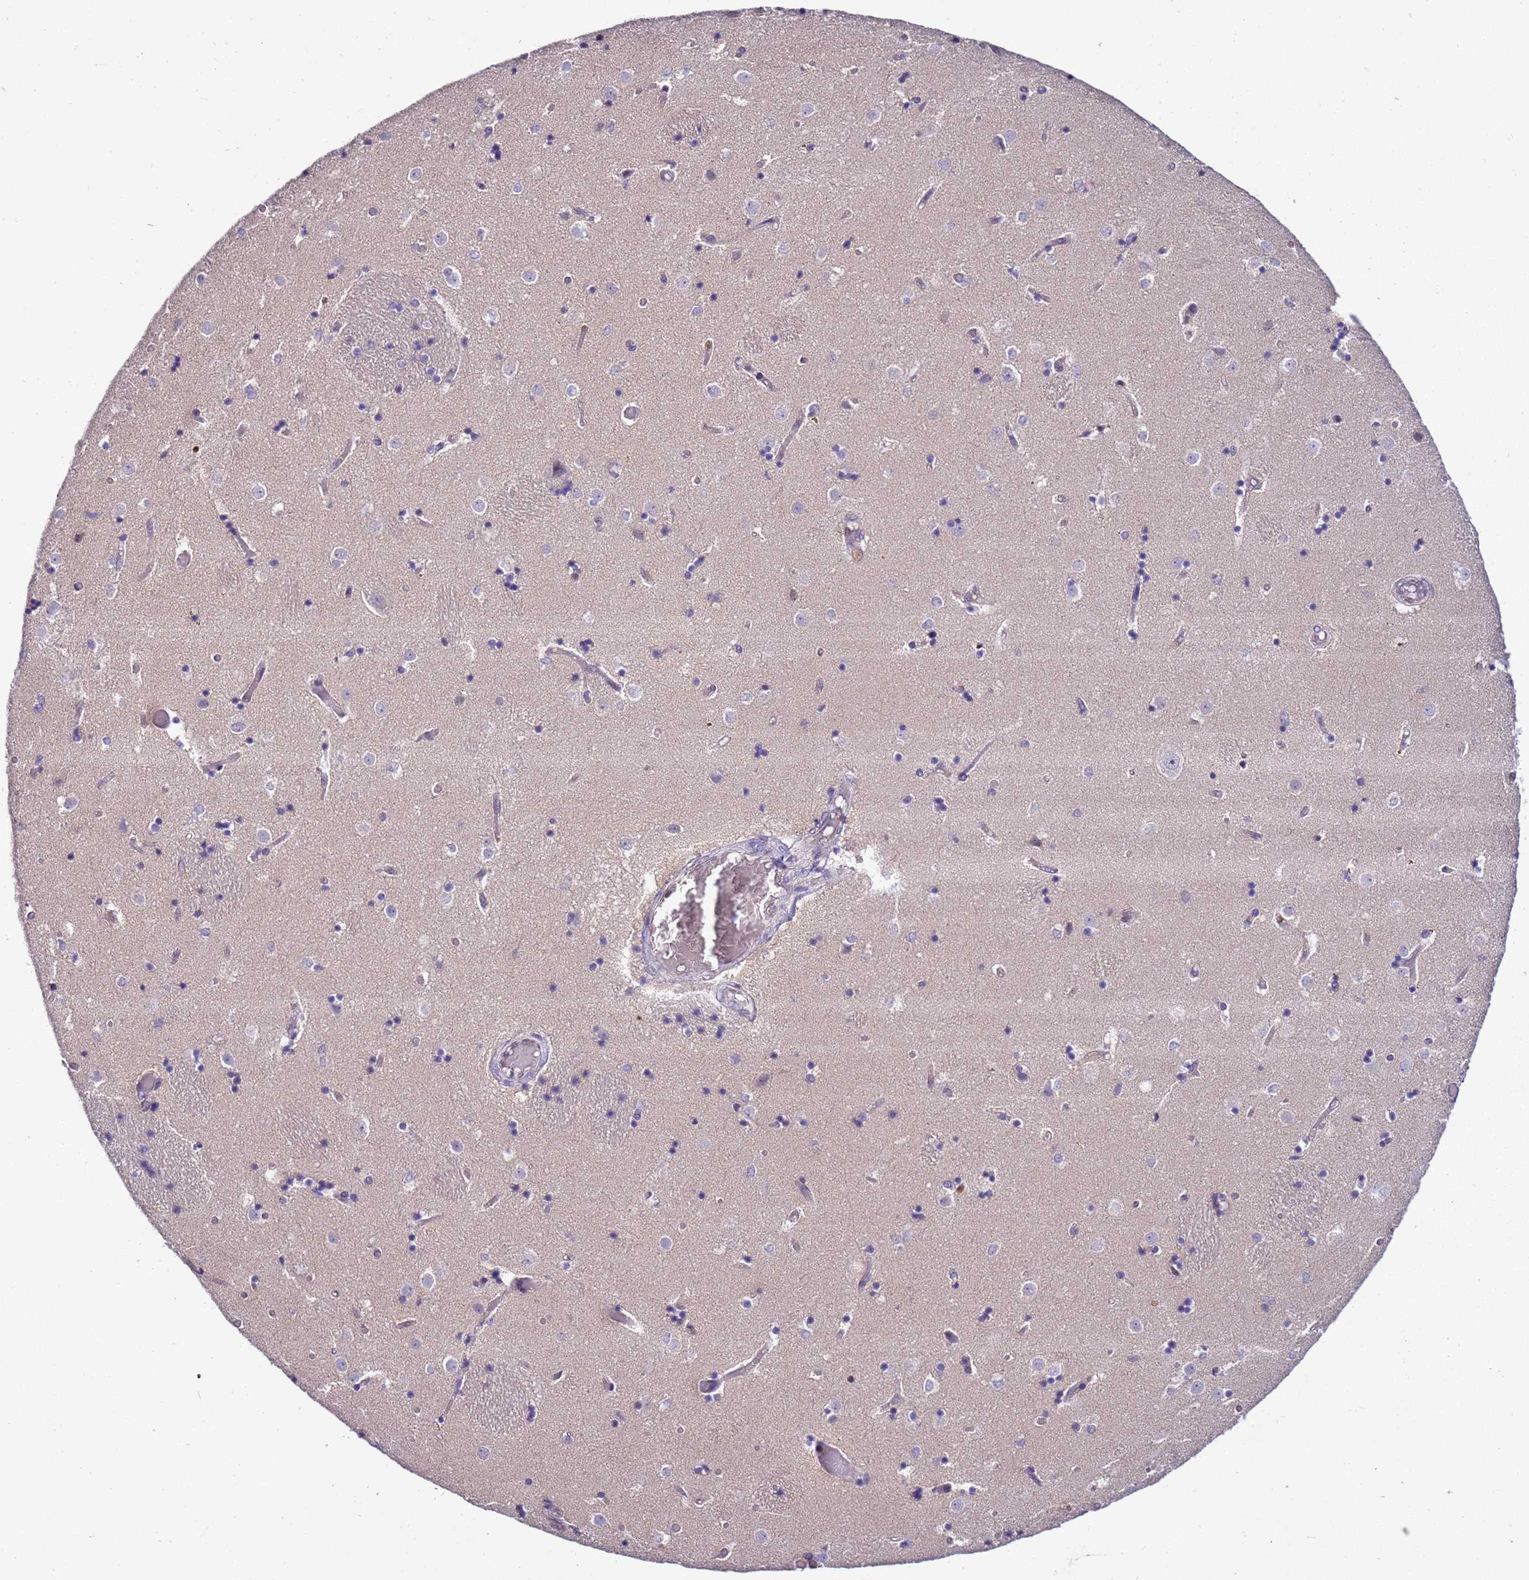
{"staining": {"intensity": "negative", "quantity": "none", "location": "none"}, "tissue": "caudate", "cell_type": "Glial cells", "image_type": "normal", "snomed": [{"axis": "morphology", "description": "Normal tissue, NOS"}, {"axis": "topography", "description": "Lateral ventricle wall"}], "caption": "IHC photomicrograph of benign human caudate stained for a protein (brown), which exhibits no positivity in glial cells.", "gene": "DDI2", "patient": {"sex": "female", "age": 52}}